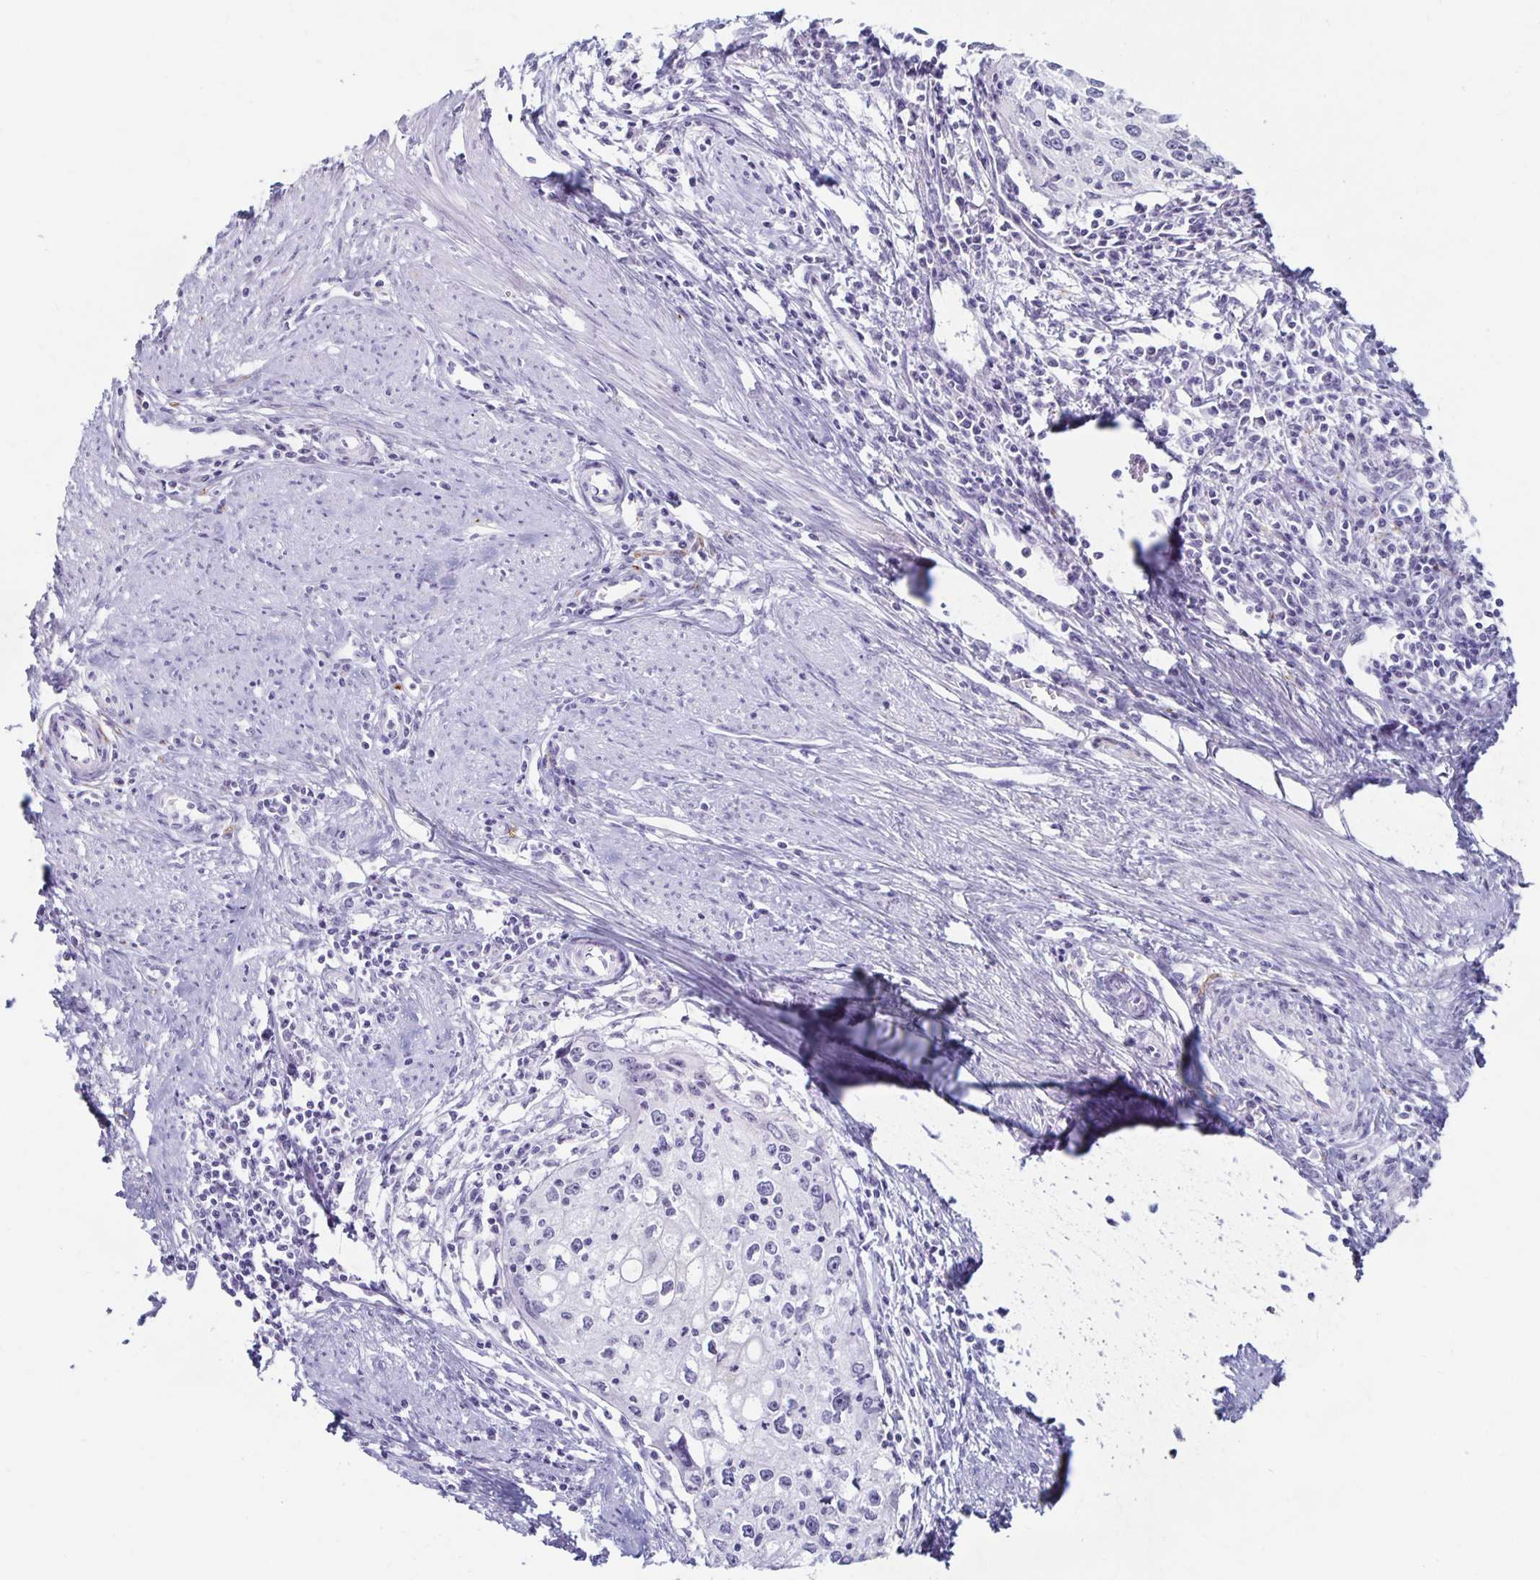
{"staining": {"intensity": "negative", "quantity": "none", "location": "none"}, "tissue": "cervical cancer", "cell_type": "Tumor cells", "image_type": "cancer", "snomed": [{"axis": "morphology", "description": "Squamous cell carcinoma, NOS"}, {"axis": "topography", "description": "Cervix"}], "caption": "DAB immunohistochemical staining of human cervical cancer reveals no significant staining in tumor cells.", "gene": "KCNQ2", "patient": {"sex": "female", "age": 40}}